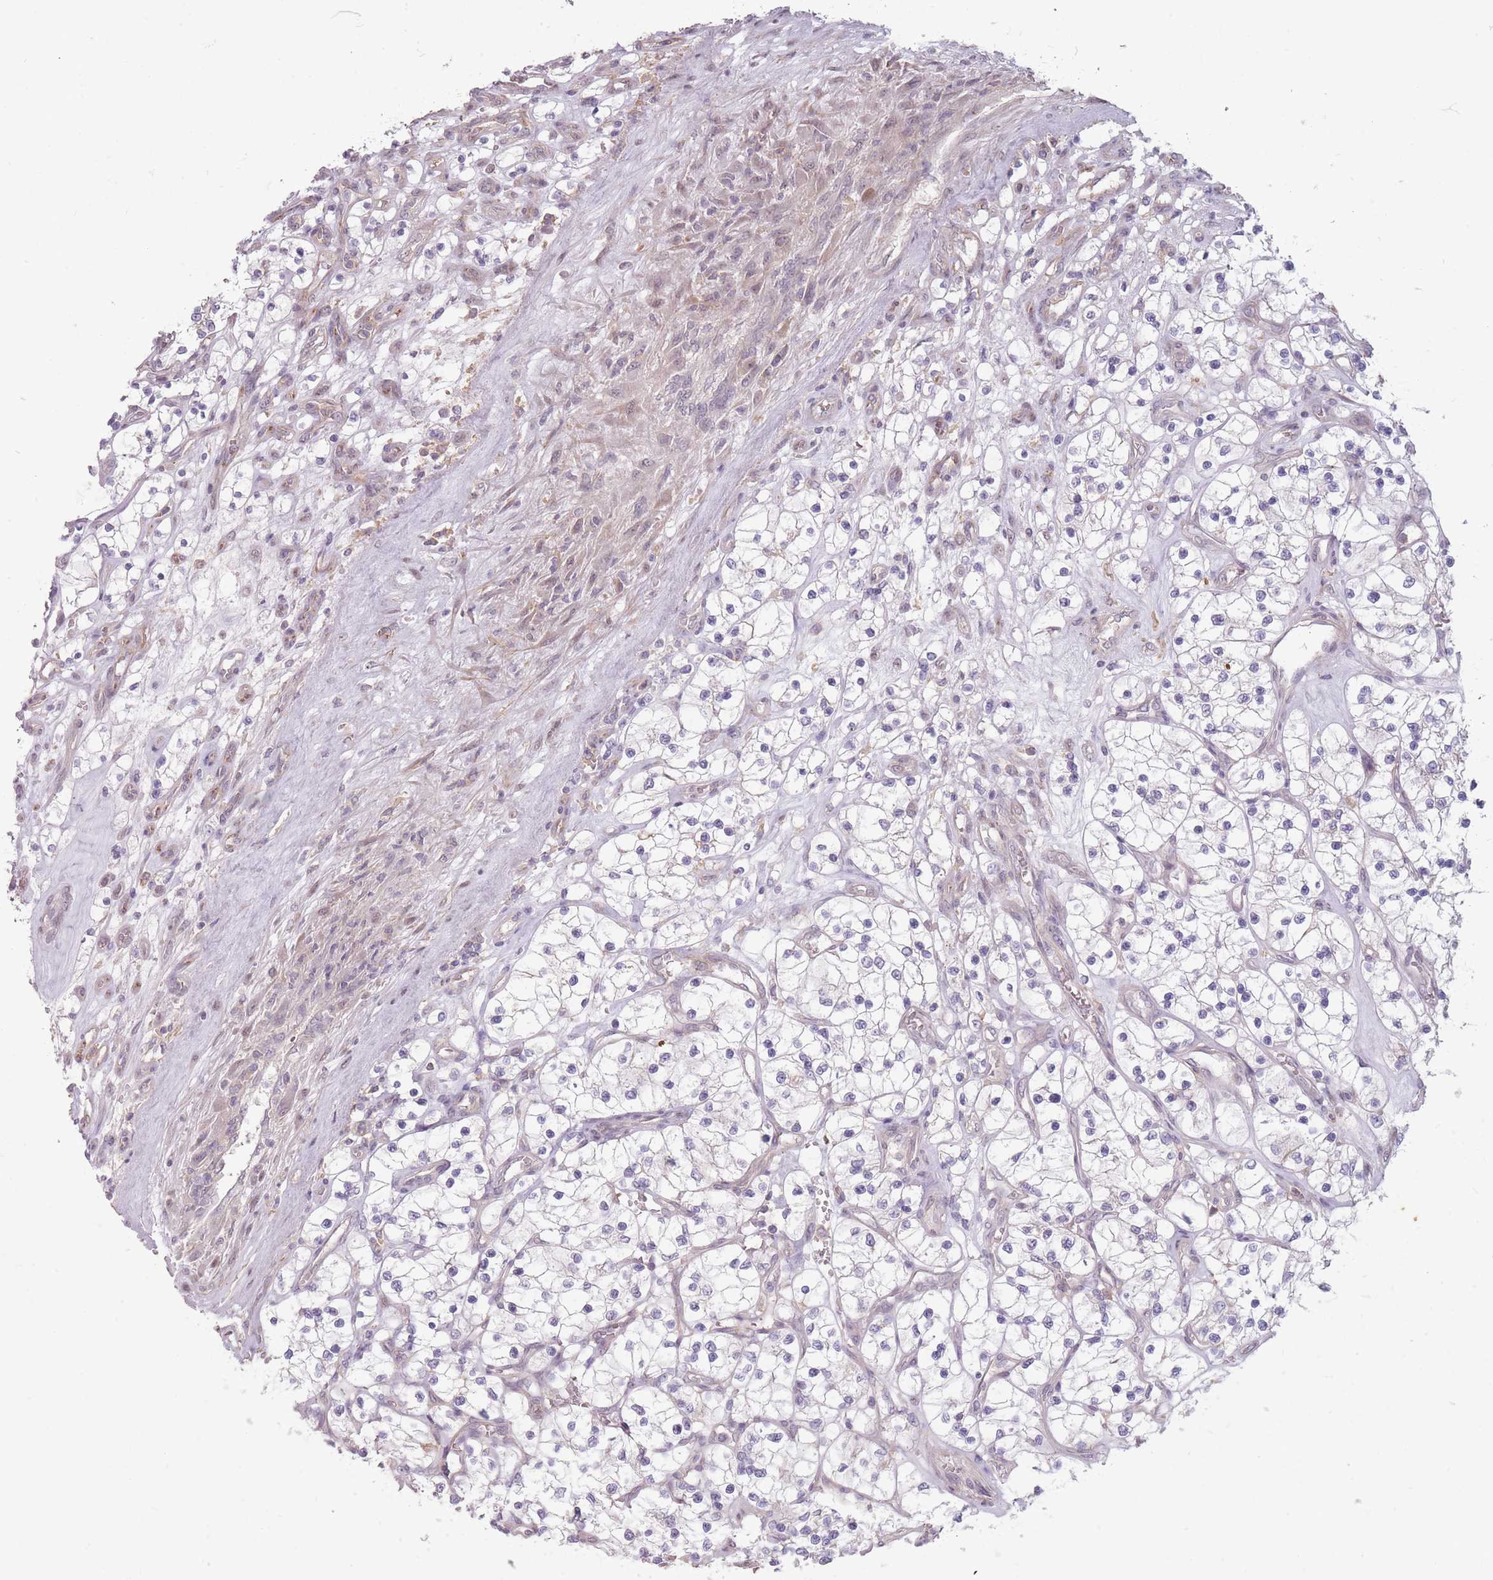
{"staining": {"intensity": "negative", "quantity": "none", "location": "none"}, "tissue": "renal cancer", "cell_type": "Tumor cells", "image_type": "cancer", "snomed": [{"axis": "morphology", "description": "Adenocarcinoma, NOS"}, {"axis": "topography", "description": "Kidney"}], "caption": "This is an immunohistochemistry photomicrograph of renal cancer. There is no expression in tumor cells.", "gene": "TET3", "patient": {"sex": "female", "age": 69}}